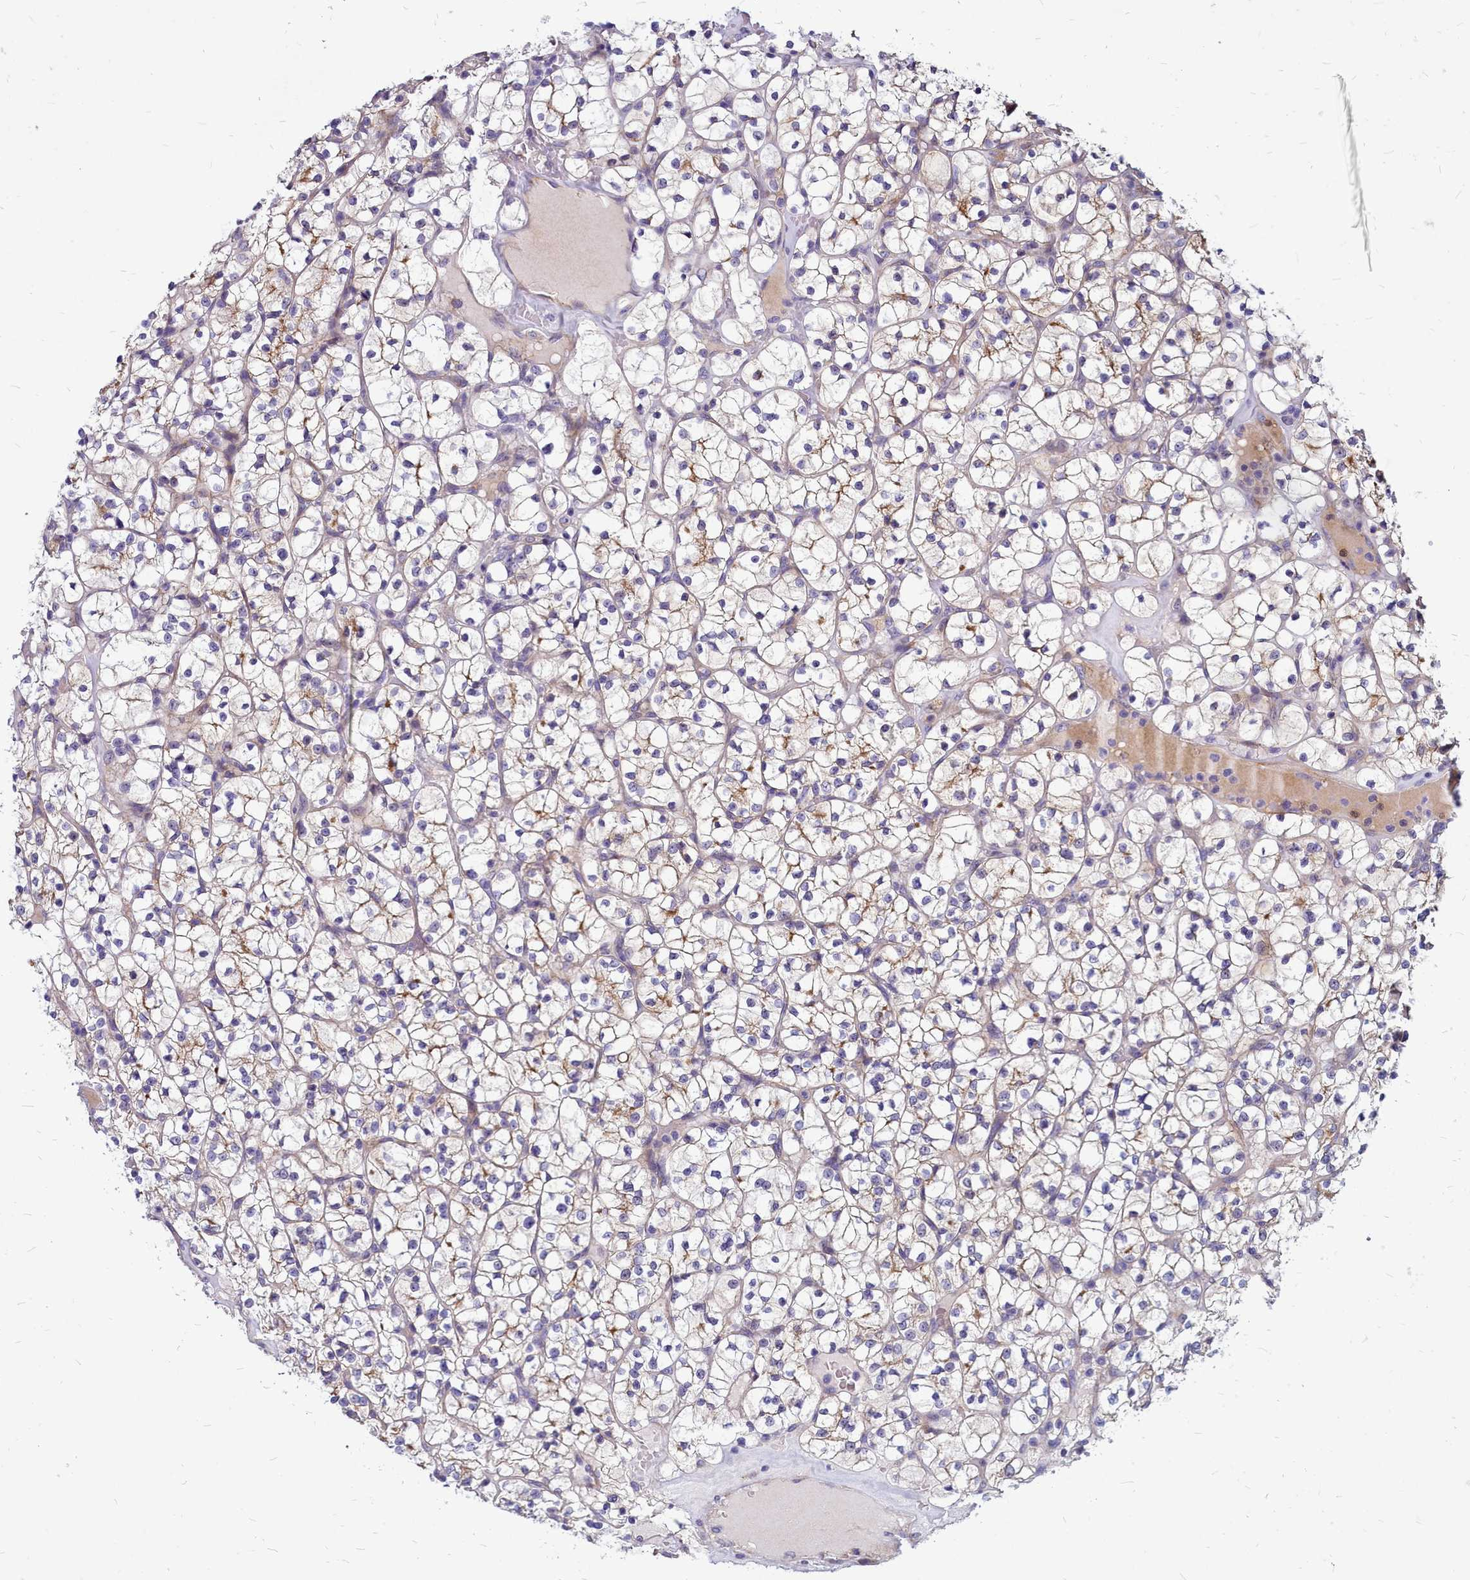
{"staining": {"intensity": "weak", "quantity": "<25%", "location": "cytoplasmic/membranous"}, "tissue": "renal cancer", "cell_type": "Tumor cells", "image_type": "cancer", "snomed": [{"axis": "morphology", "description": "Adenocarcinoma, NOS"}, {"axis": "topography", "description": "Kidney"}], "caption": "IHC histopathology image of neoplastic tissue: human renal cancer stained with DAB displays no significant protein positivity in tumor cells.", "gene": "SMPD4", "patient": {"sex": "female", "age": 64}}